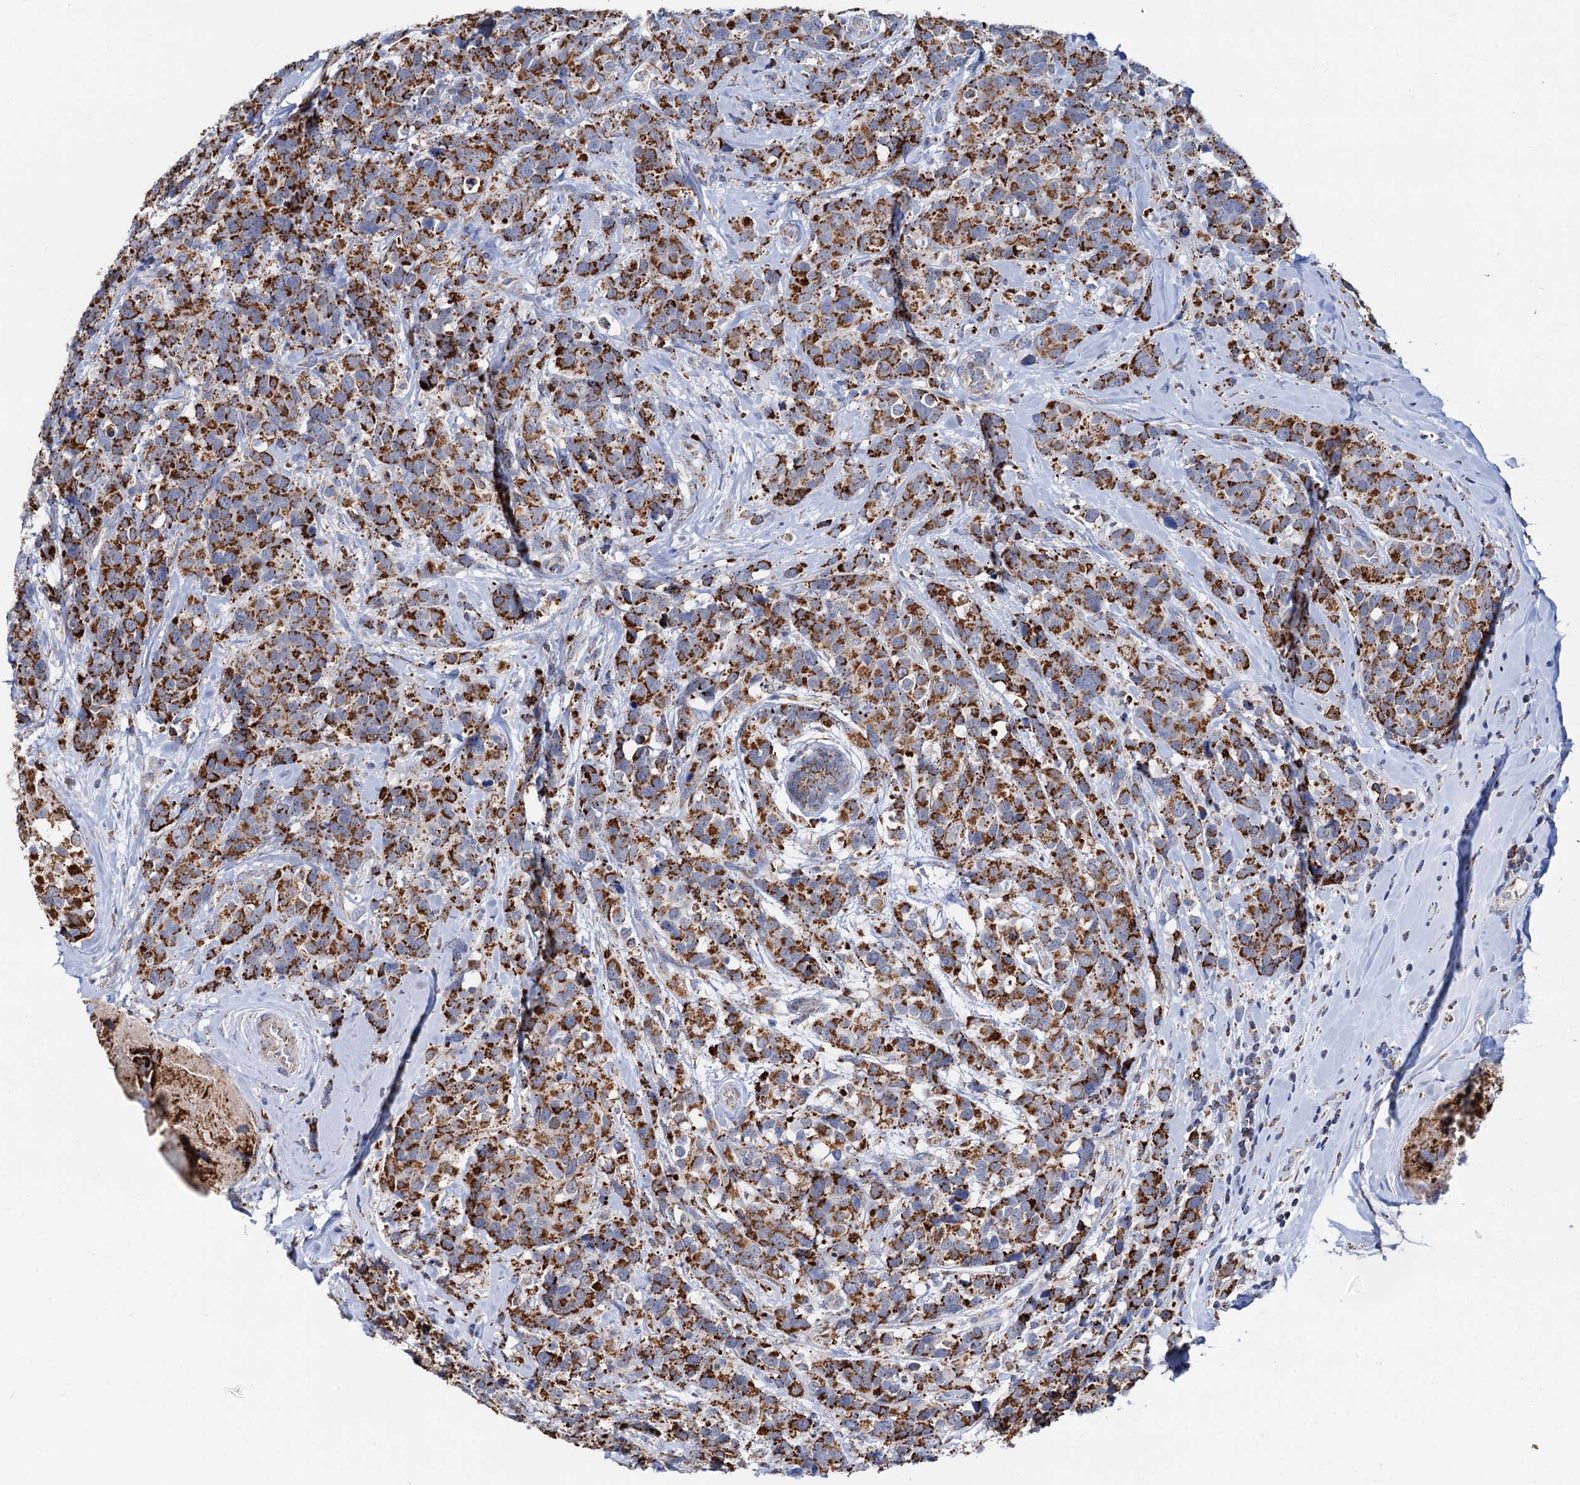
{"staining": {"intensity": "strong", "quantity": ">75%", "location": "cytoplasmic/membranous"}, "tissue": "breast cancer", "cell_type": "Tumor cells", "image_type": "cancer", "snomed": [{"axis": "morphology", "description": "Lobular carcinoma"}, {"axis": "topography", "description": "Breast"}], "caption": "Tumor cells display high levels of strong cytoplasmic/membranous expression in approximately >75% of cells in human breast lobular carcinoma.", "gene": "C2CD3", "patient": {"sex": "female", "age": 59}}